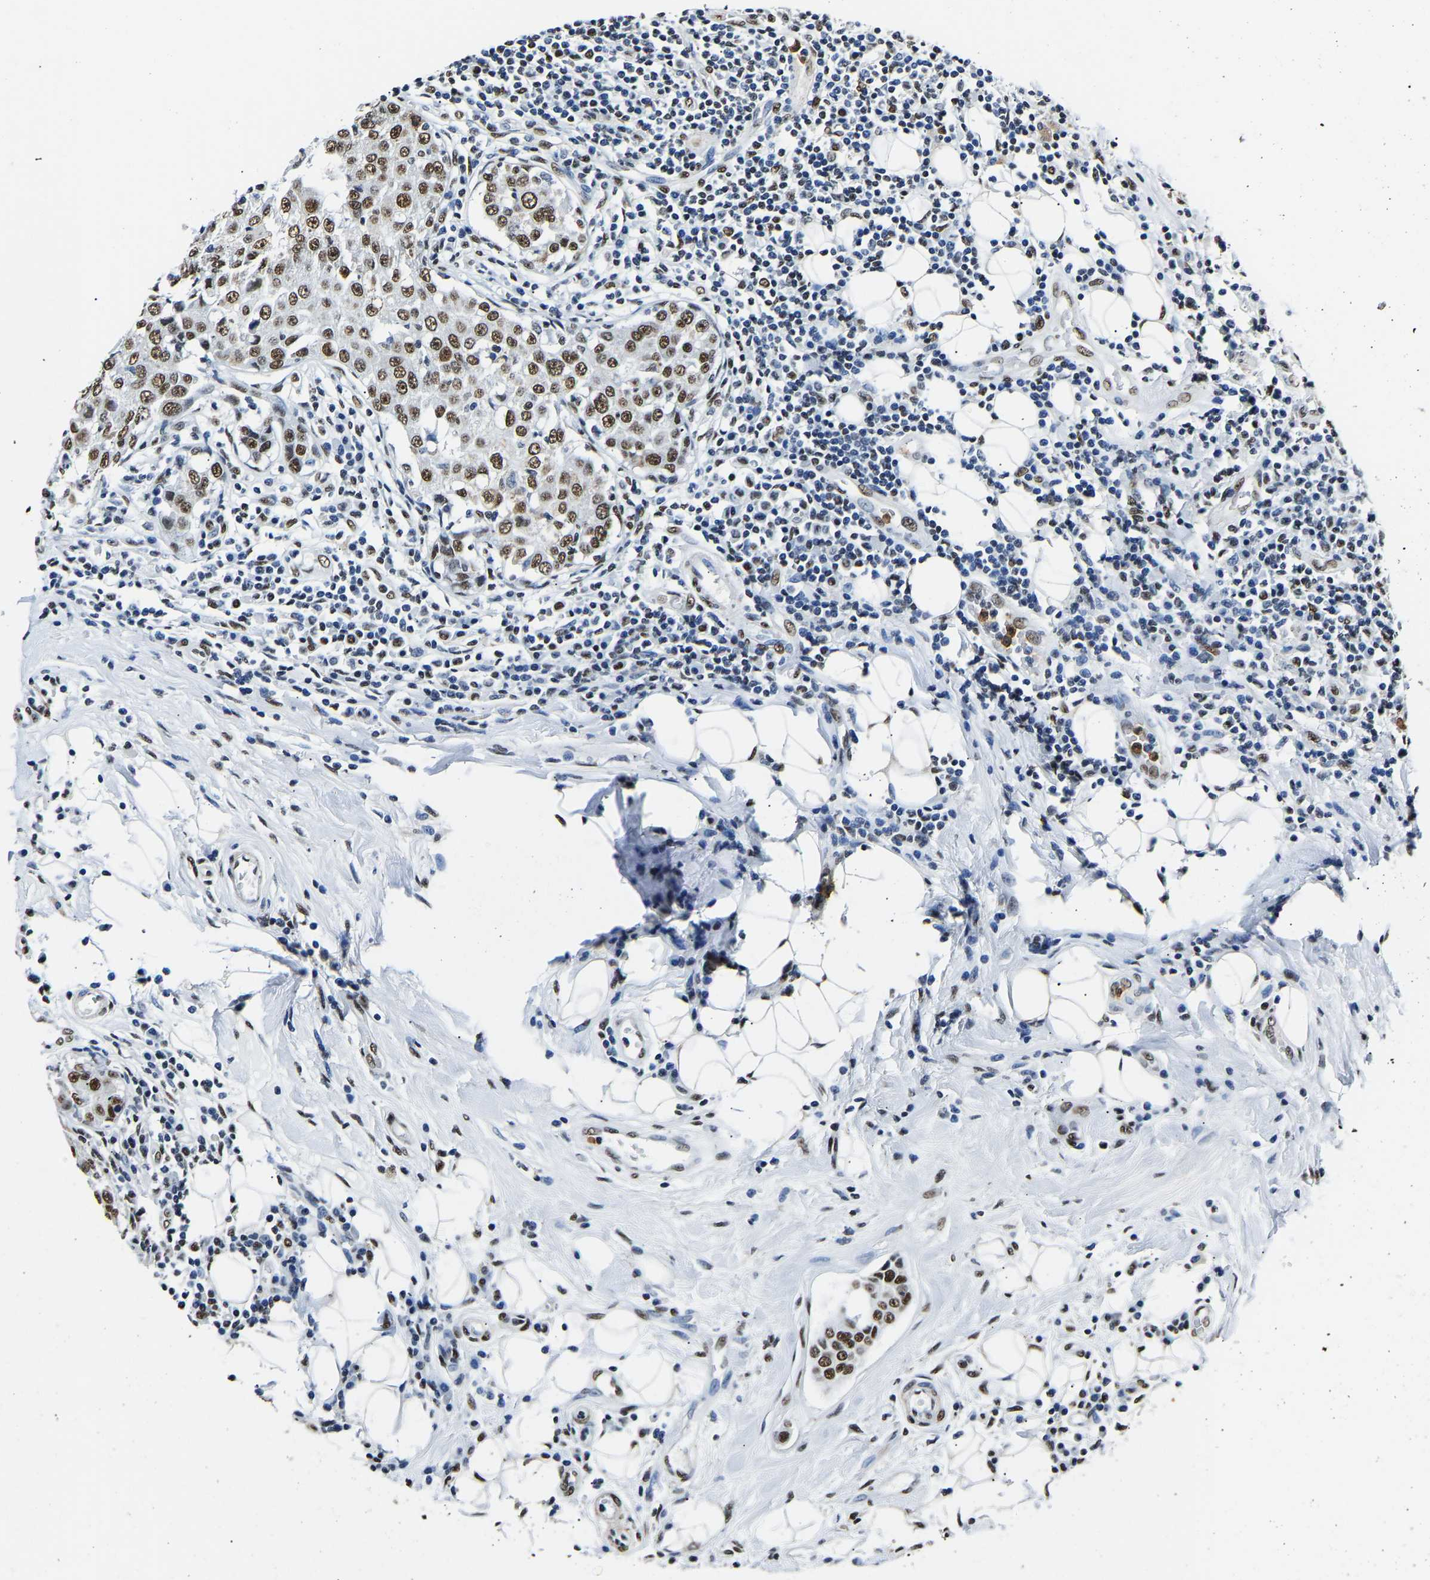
{"staining": {"intensity": "moderate", "quantity": ">75%", "location": "nuclear"}, "tissue": "breast cancer", "cell_type": "Tumor cells", "image_type": "cancer", "snomed": [{"axis": "morphology", "description": "Duct carcinoma"}, {"axis": "topography", "description": "Breast"}], "caption": "Breast cancer was stained to show a protein in brown. There is medium levels of moderate nuclear positivity in approximately >75% of tumor cells.", "gene": "SAFB", "patient": {"sex": "female", "age": 27}}